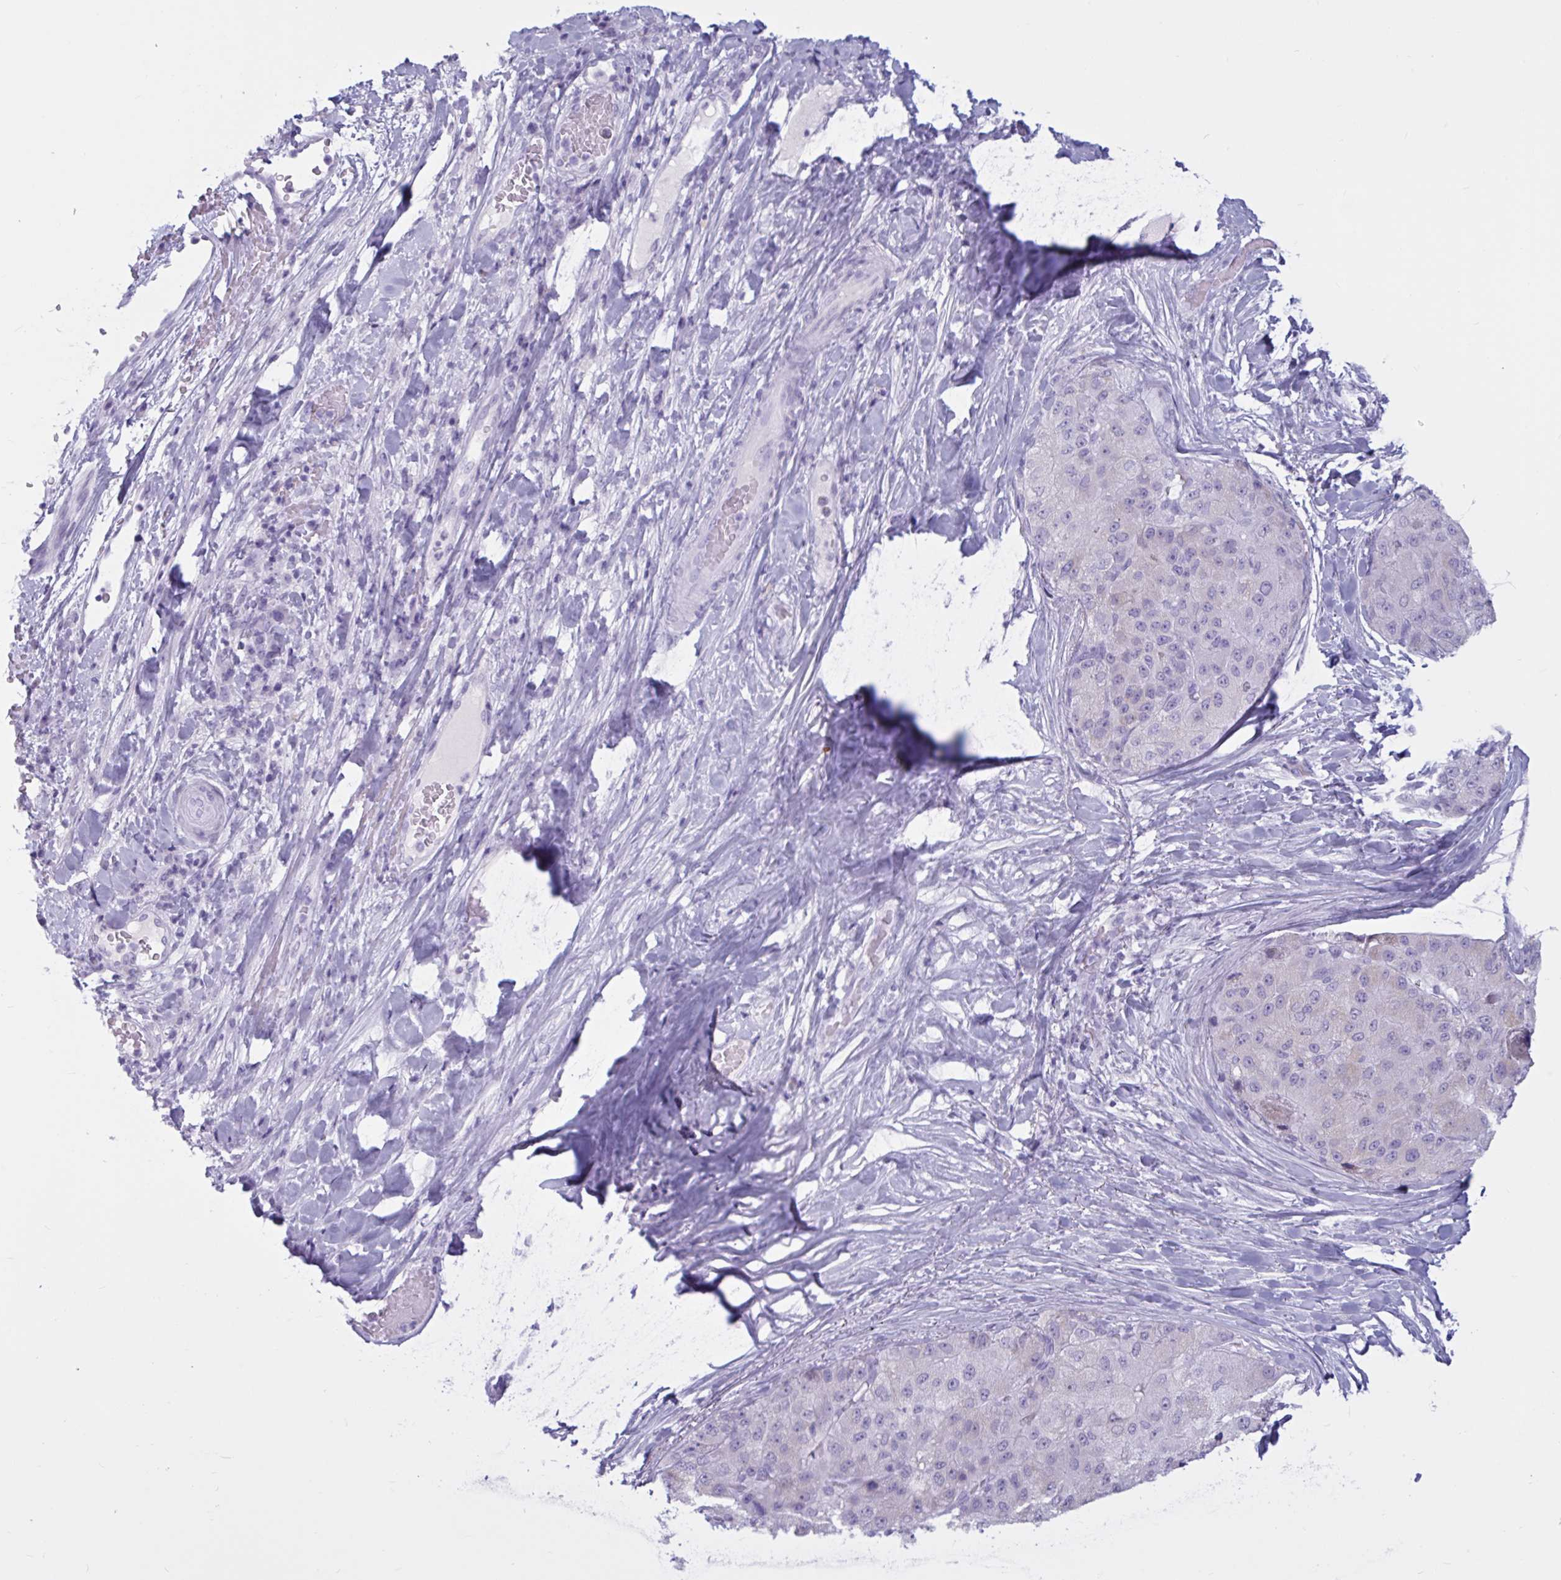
{"staining": {"intensity": "moderate", "quantity": "<25%", "location": "cytoplasmic/membranous"}, "tissue": "liver cancer", "cell_type": "Tumor cells", "image_type": "cancer", "snomed": [{"axis": "morphology", "description": "Carcinoma, Hepatocellular, NOS"}, {"axis": "topography", "description": "Liver"}], "caption": "This photomicrograph shows IHC staining of liver hepatocellular carcinoma, with low moderate cytoplasmic/membranous staining in about <25% of tumor cells.", "gene": "BBS10", "patient": {"sex": "male", "age": 80}}